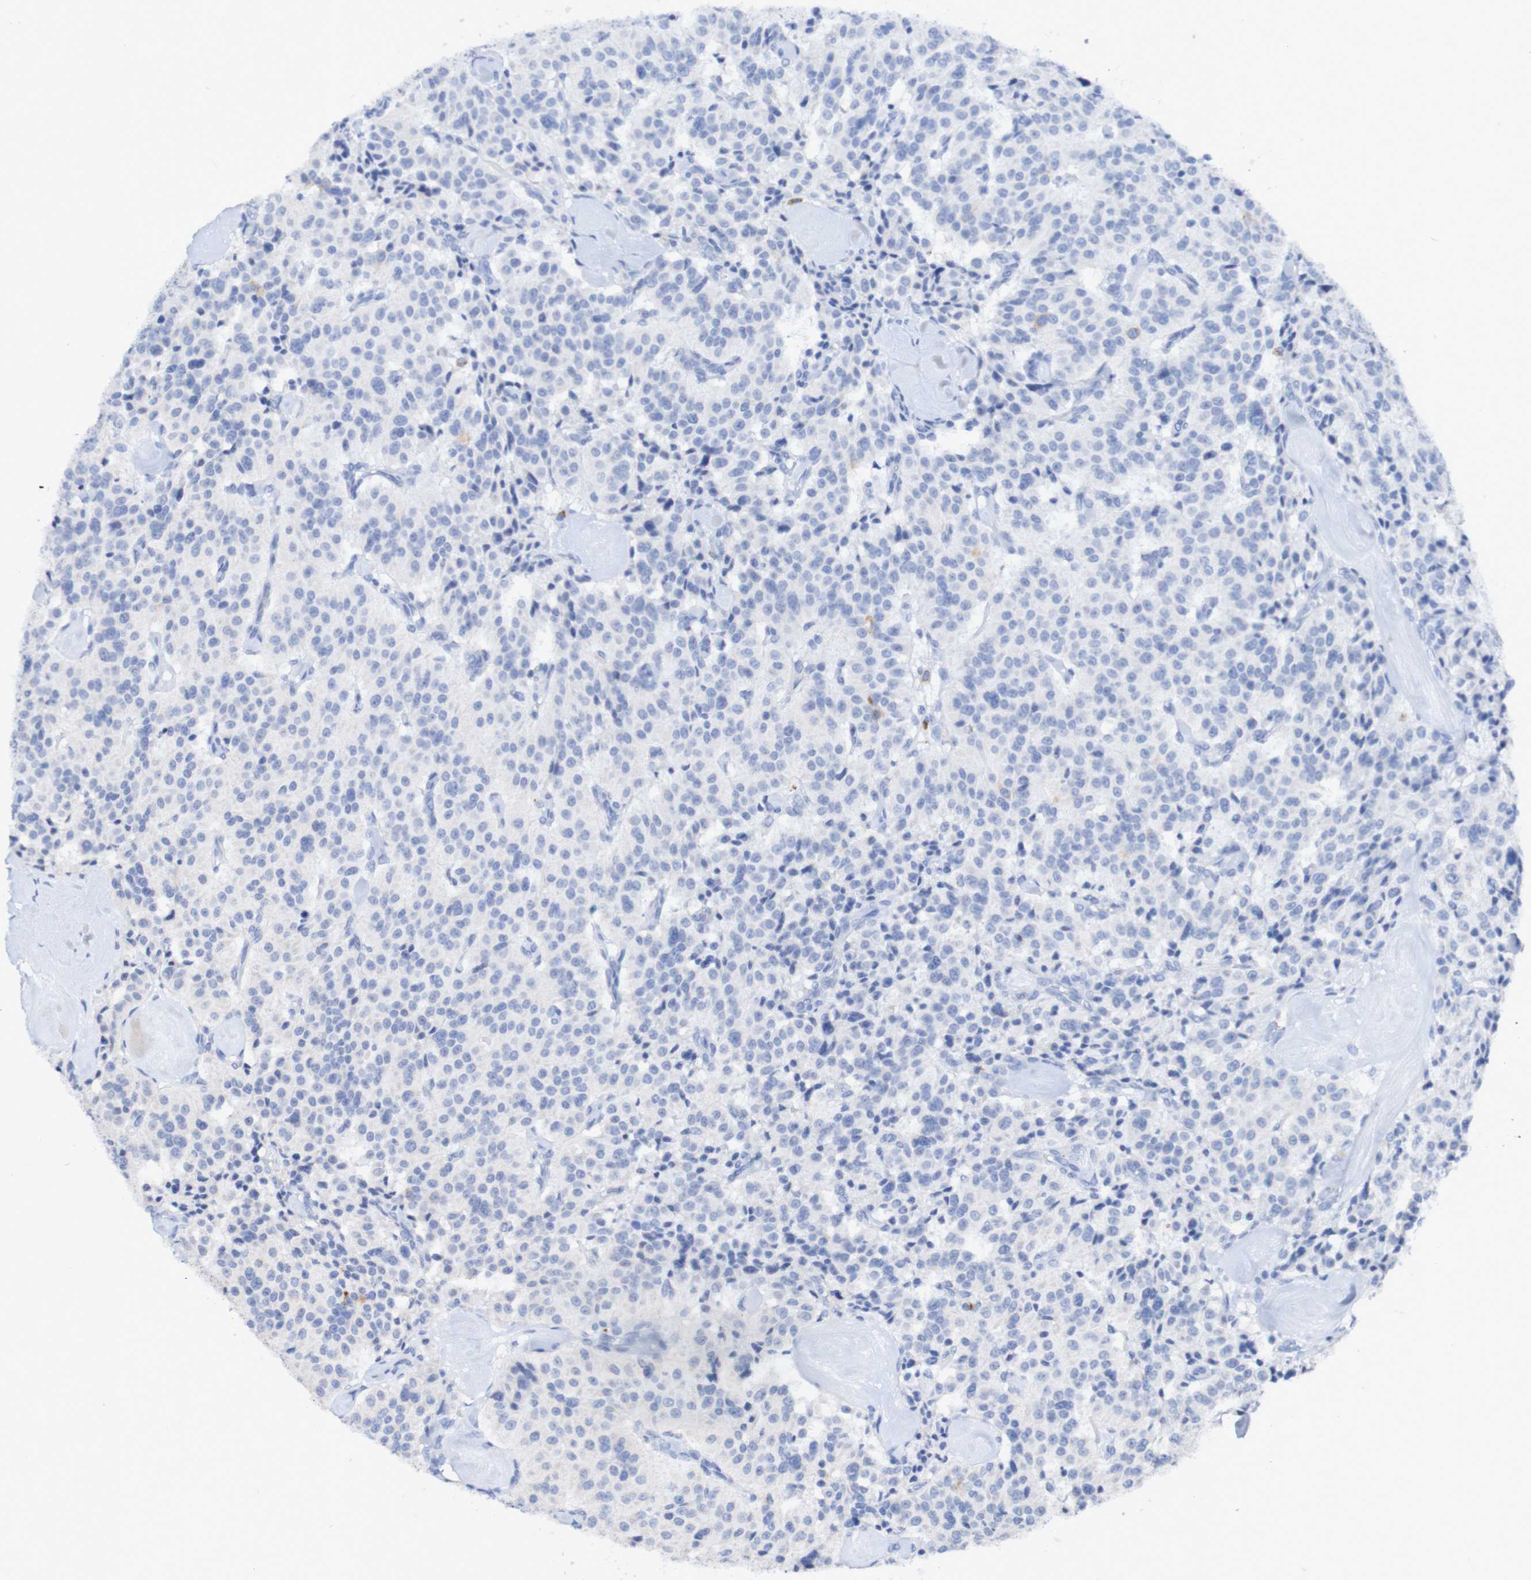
{"staining": {"intensity": "negative", "quantity": "none", "location": "none"}, "tissue": "carcinoid", "cell_type": "Tumor cells", "image_type": "cancer", "snomed": [{"axis": "morphology", "description": "Carcinoid, malignant, NOS"}, {"axis": "topography", "description": "Lung"}], "caption": "This is an immunohistochemistry histopathology image of human malignant carcinoid. There is no staining in tumor cells.", "gene": "ACVR1C", "patient": {"sex": "male", "age": 30}}